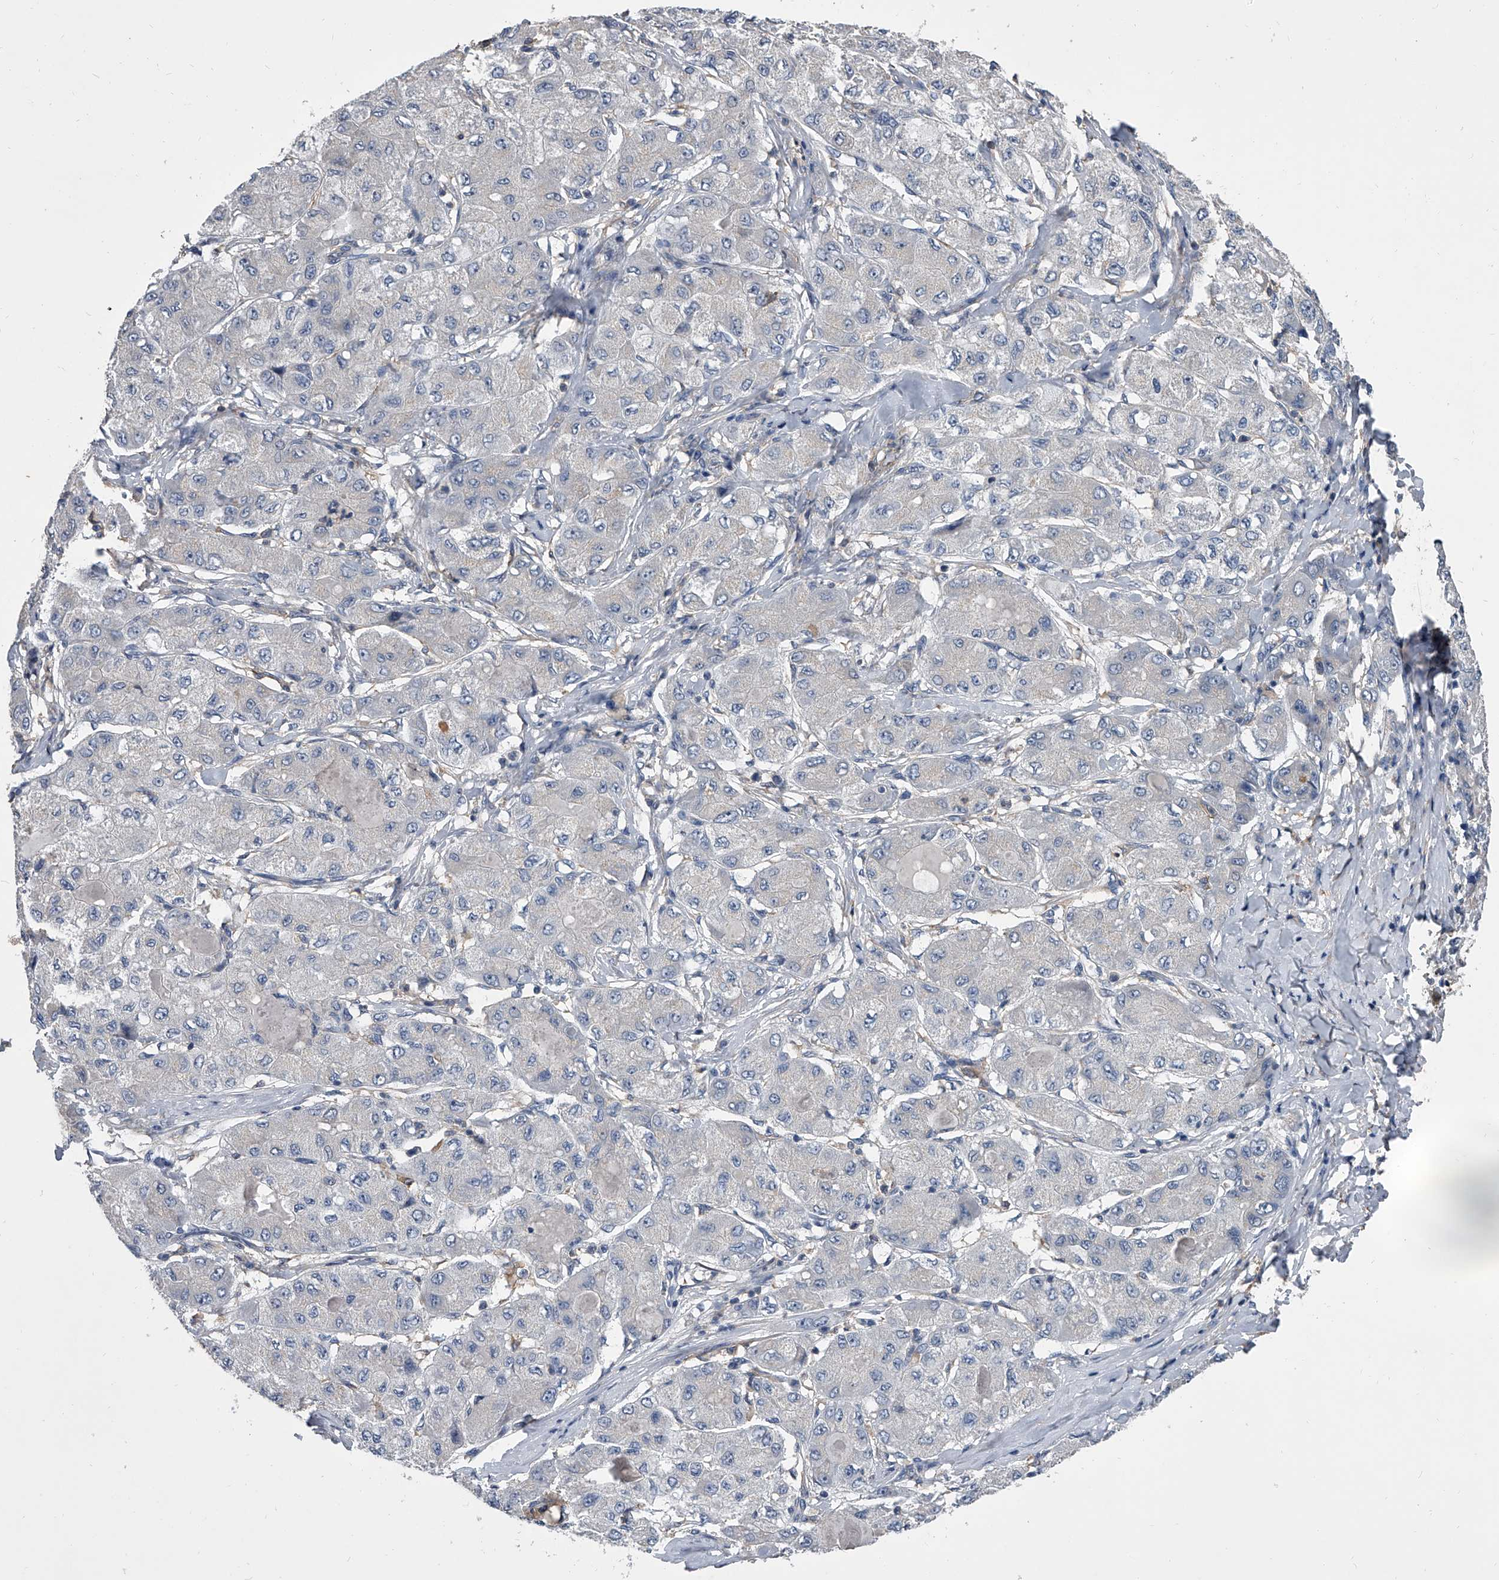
{"staining": {"intensity": "negative", "quantity": "none", "location": "none"}, "tissue": "liver cancer", "cell_type": "Tumor cells", "image_type": "cancer", "snomed": [{"axis": "morphology", "description": "Carcinoma, Hepatocellular, NOS"}, {"axis": "topography", "description": "Liver"}], "caption": "Immunohistochemical staining of liver hepatocellular carcinoma reveals no significant staining in tumor cells.", "gene": "MAP4K3", "patient": {"sex": "male", "age": 80}}